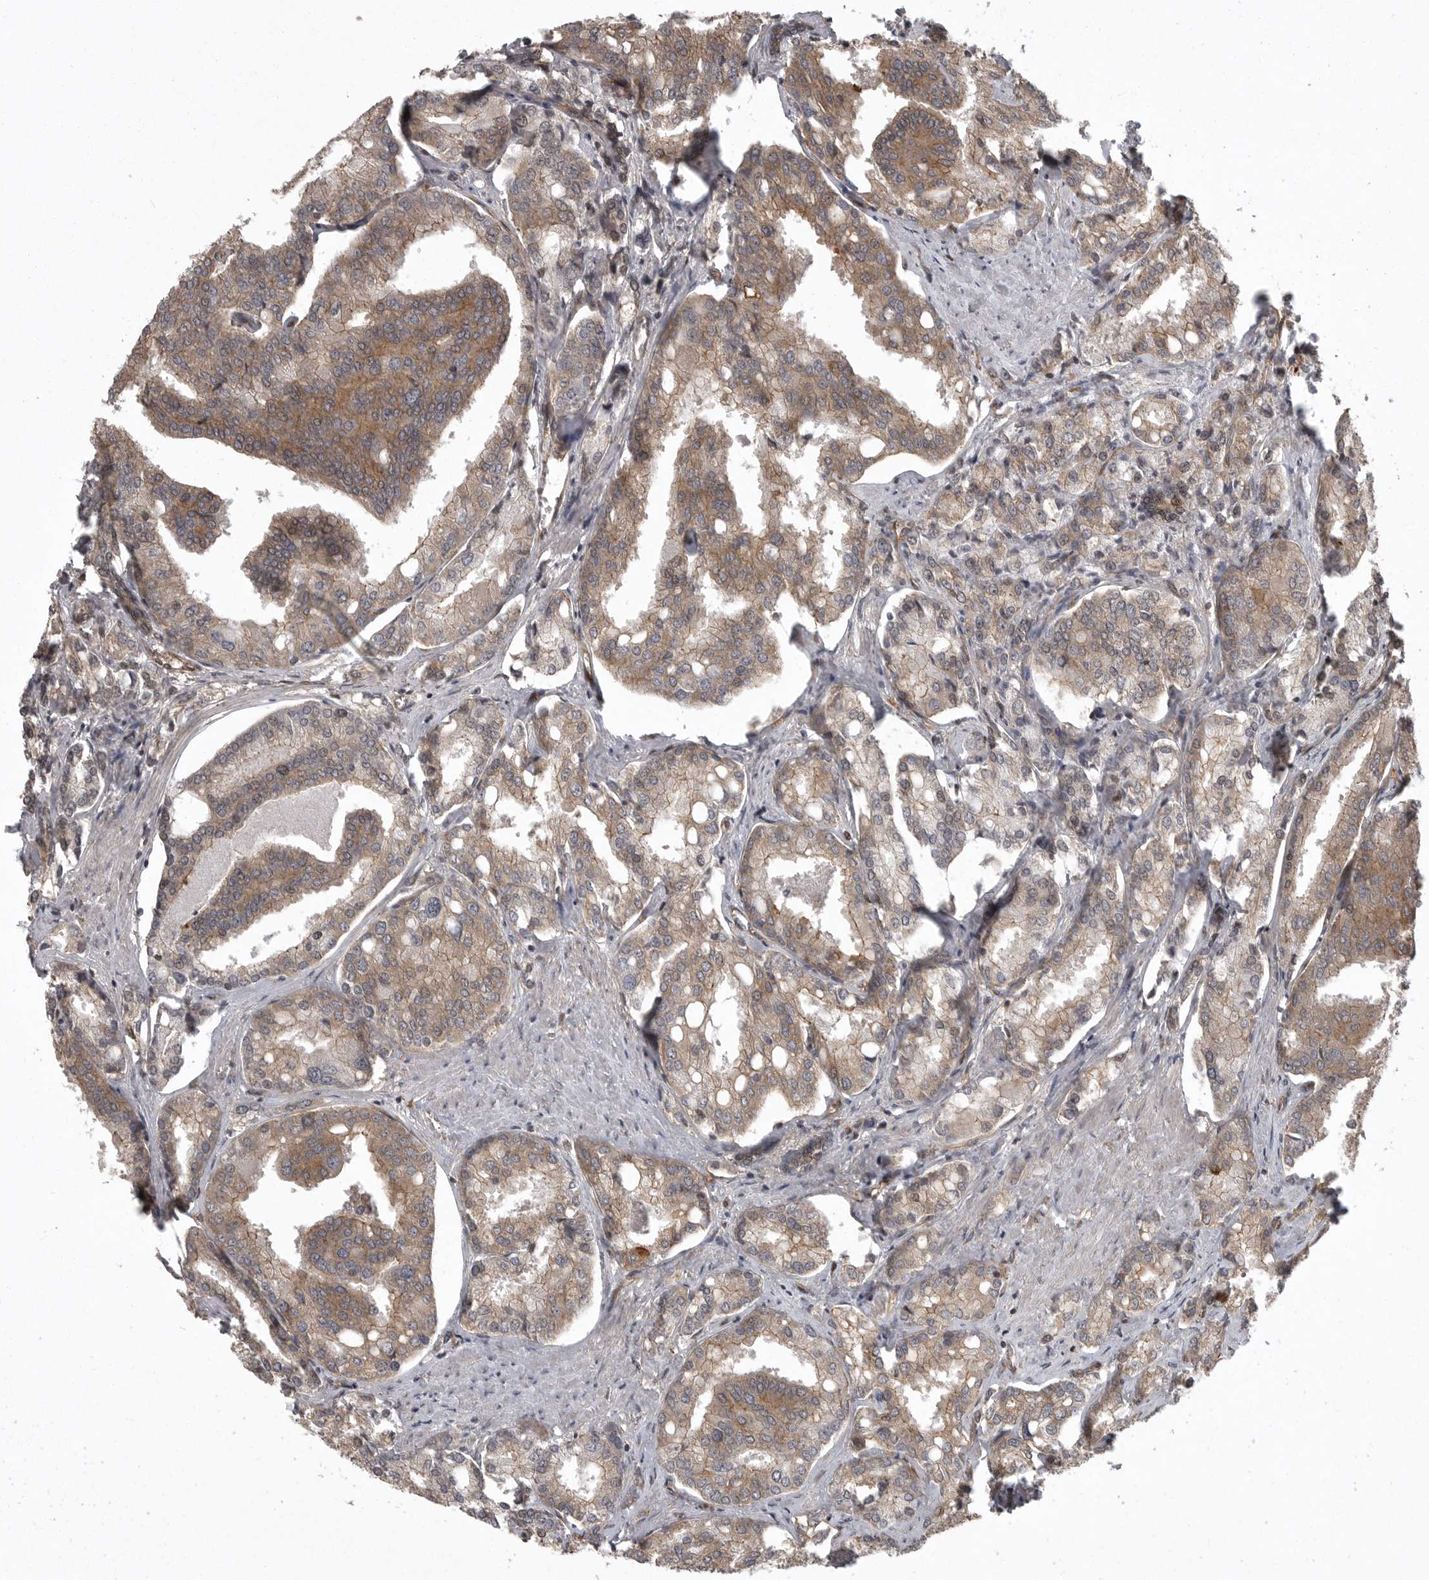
{"staining": {"intensity": "moderate", "quantity": ">75%", "location": "cytoplasmic/membranous"}, "tissue": "prostate cancer", "cell_type": "Tumor cells", "image_type": "cancer", "snomed": [{"axis": "morphology", "description": "Adenocarcinoma, High grade"}, {"axis": "topography", "description": "Prostate"}], "caption": "Immunohistochemical staining of human prostate cancer displays medium levels of moderate cytoplasmic/membranous staining in approximately >75% of tumor cells.", "gene": "DNAJC8", "patient": {"sex": "male", "age": 50}}